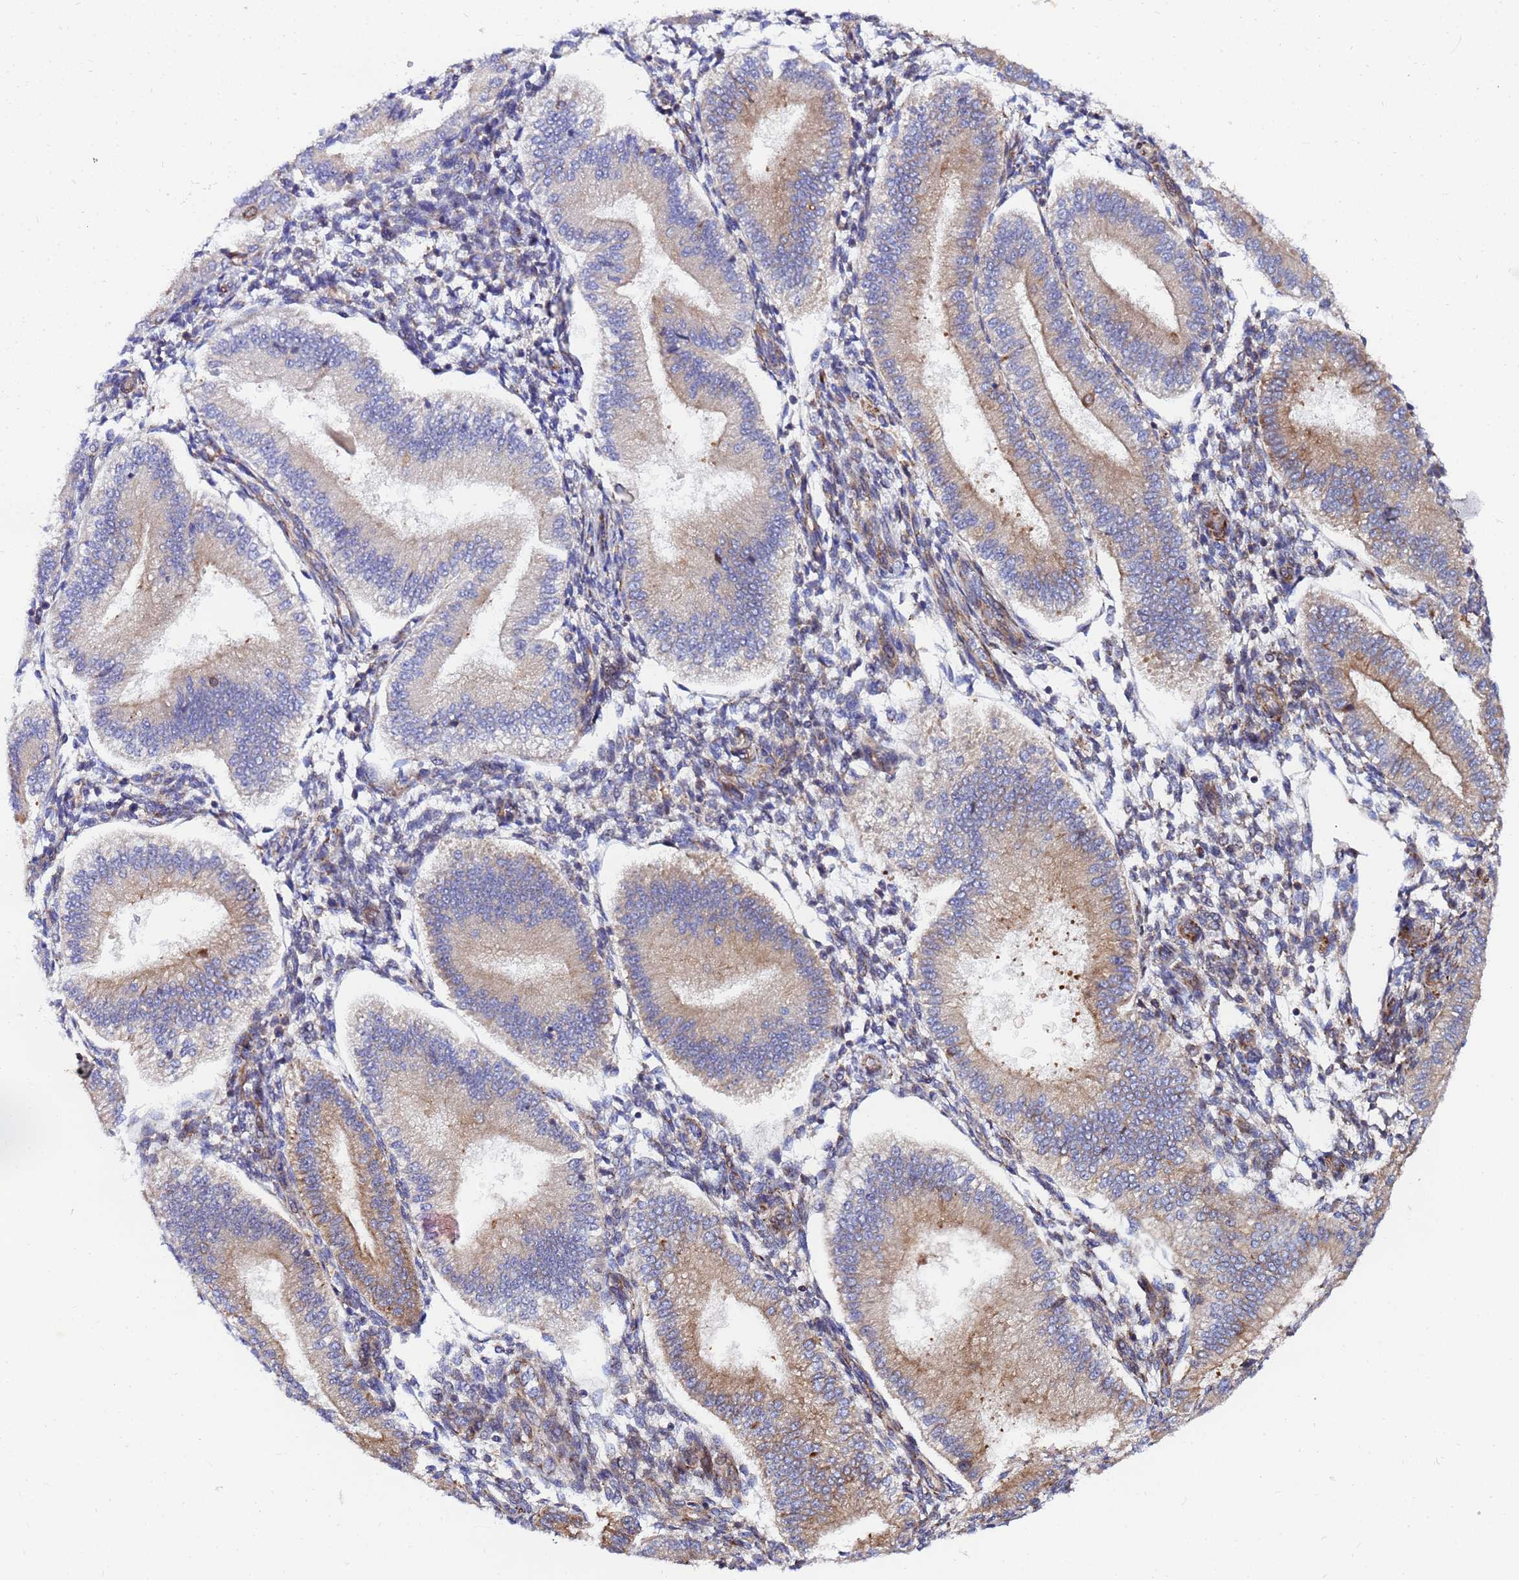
{"staining": {"intensity": "weak", "quantity": "25%-75%", "location": "cytoplasmic/membranous"}, "tissue": "endometrium", "cell_type": "Cells in endometrial stroma", "image_type": "normal", "snomed": [{"axis": "morphology", "description": "Normal tissue, NOS"}, {"axis": "topography", "description": "Endometrium"}], "caption": "Immunohistochemistry (IHC) of unremarkable endometrium demonstrates low levels of weak cytoplasmic/membranous expression in about 25%-75% of cells in endometrial stroma.", "gene": "POM121C", "patient": {"sex": "female", "age": 39}}